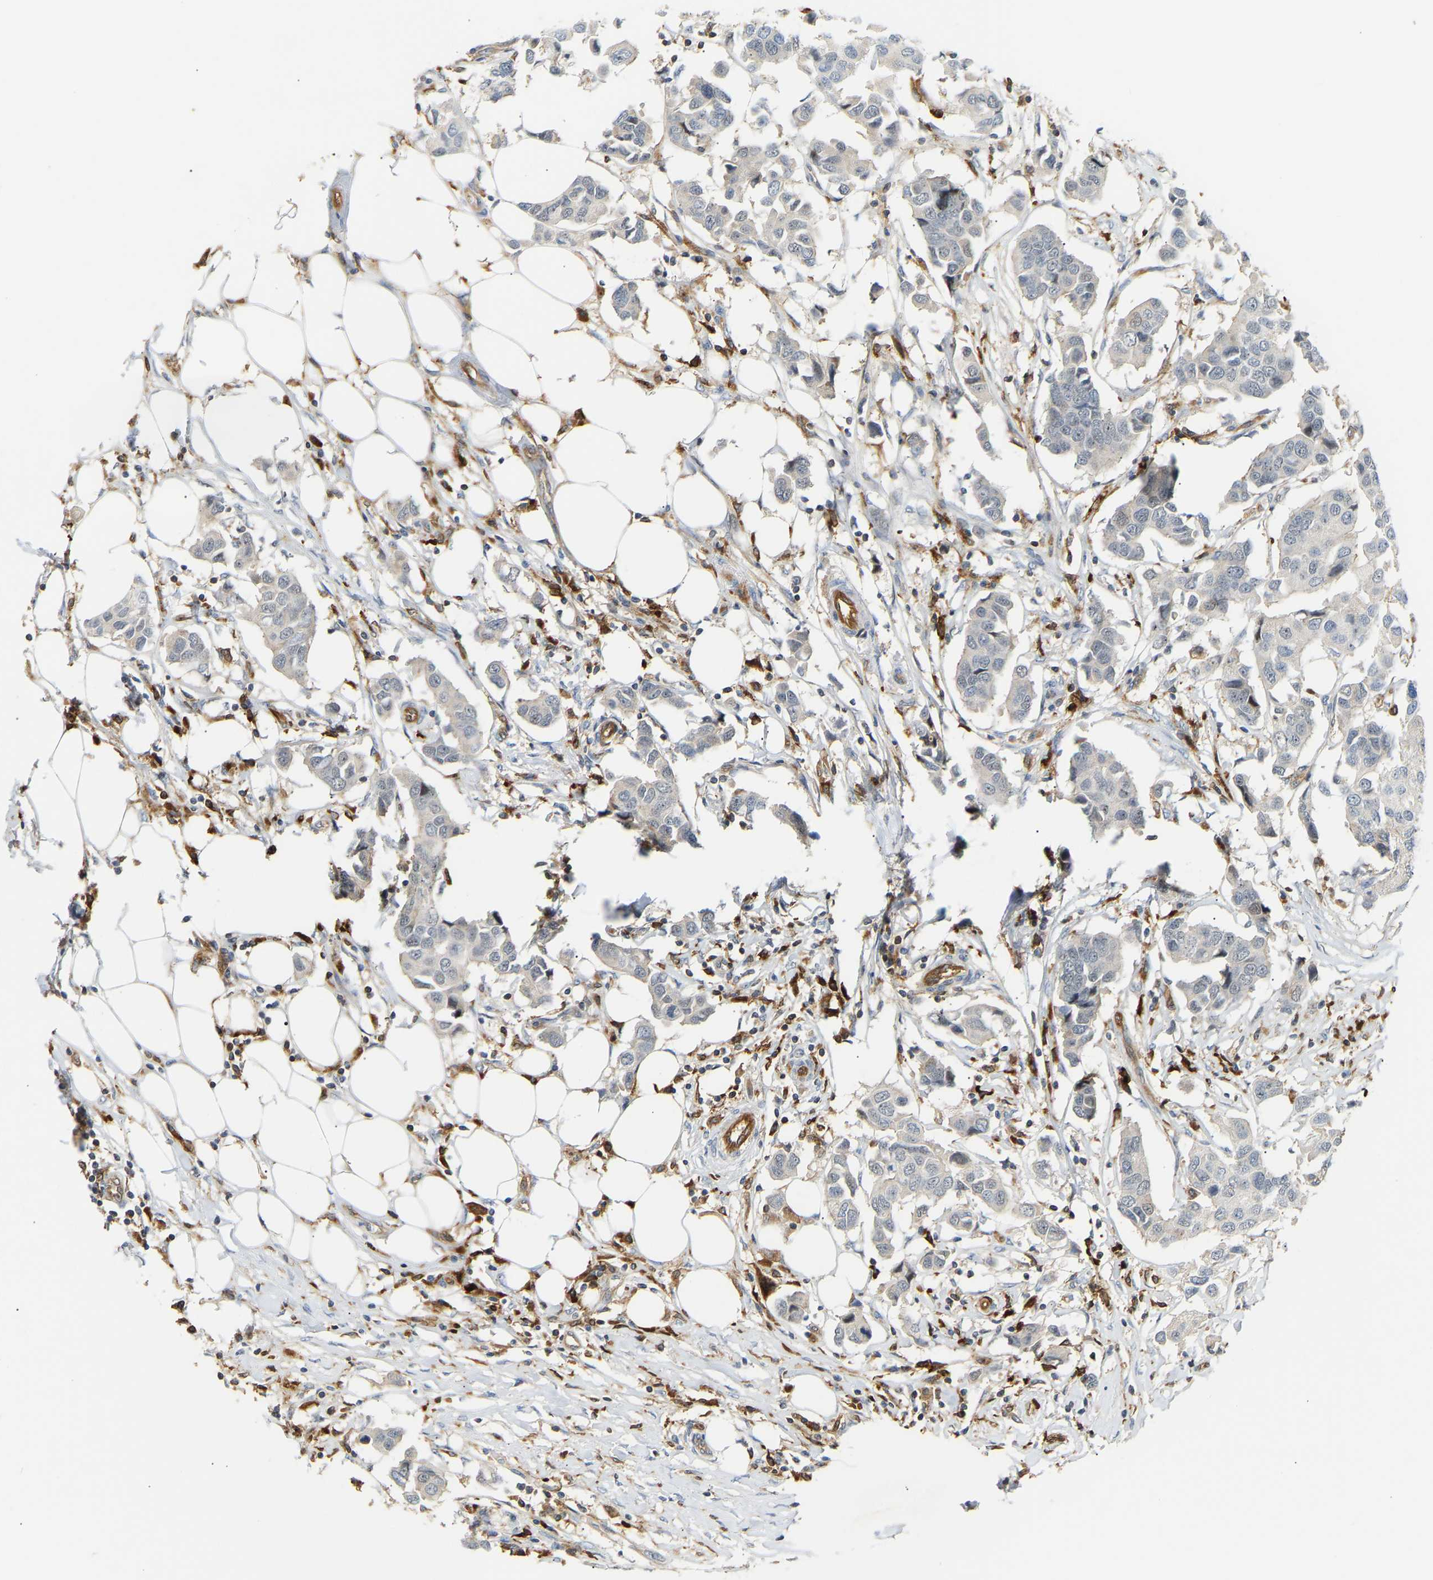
{"staining": {"intensity": "negative", "quantity": "none", "location": "none"}, "tissue": "breast cancer", "cell_type": "Tumor cells", "image_type": "cancer", "snomed": [{"axis": "morphology", "description": "Duct carcinoma"}, {"axis": "topography", "description": "Breast"}], "caption": "High magnification brightfield microscopy of intraductal carcinoma (breast) stained with DAB (3,3'-diaminobenzidine) (brown) and counterstained with hematoxylin (blue): tumor cells show no significant staining.", "gene": "PLCG2", "patient": {"sex": "female", "age": 80}}